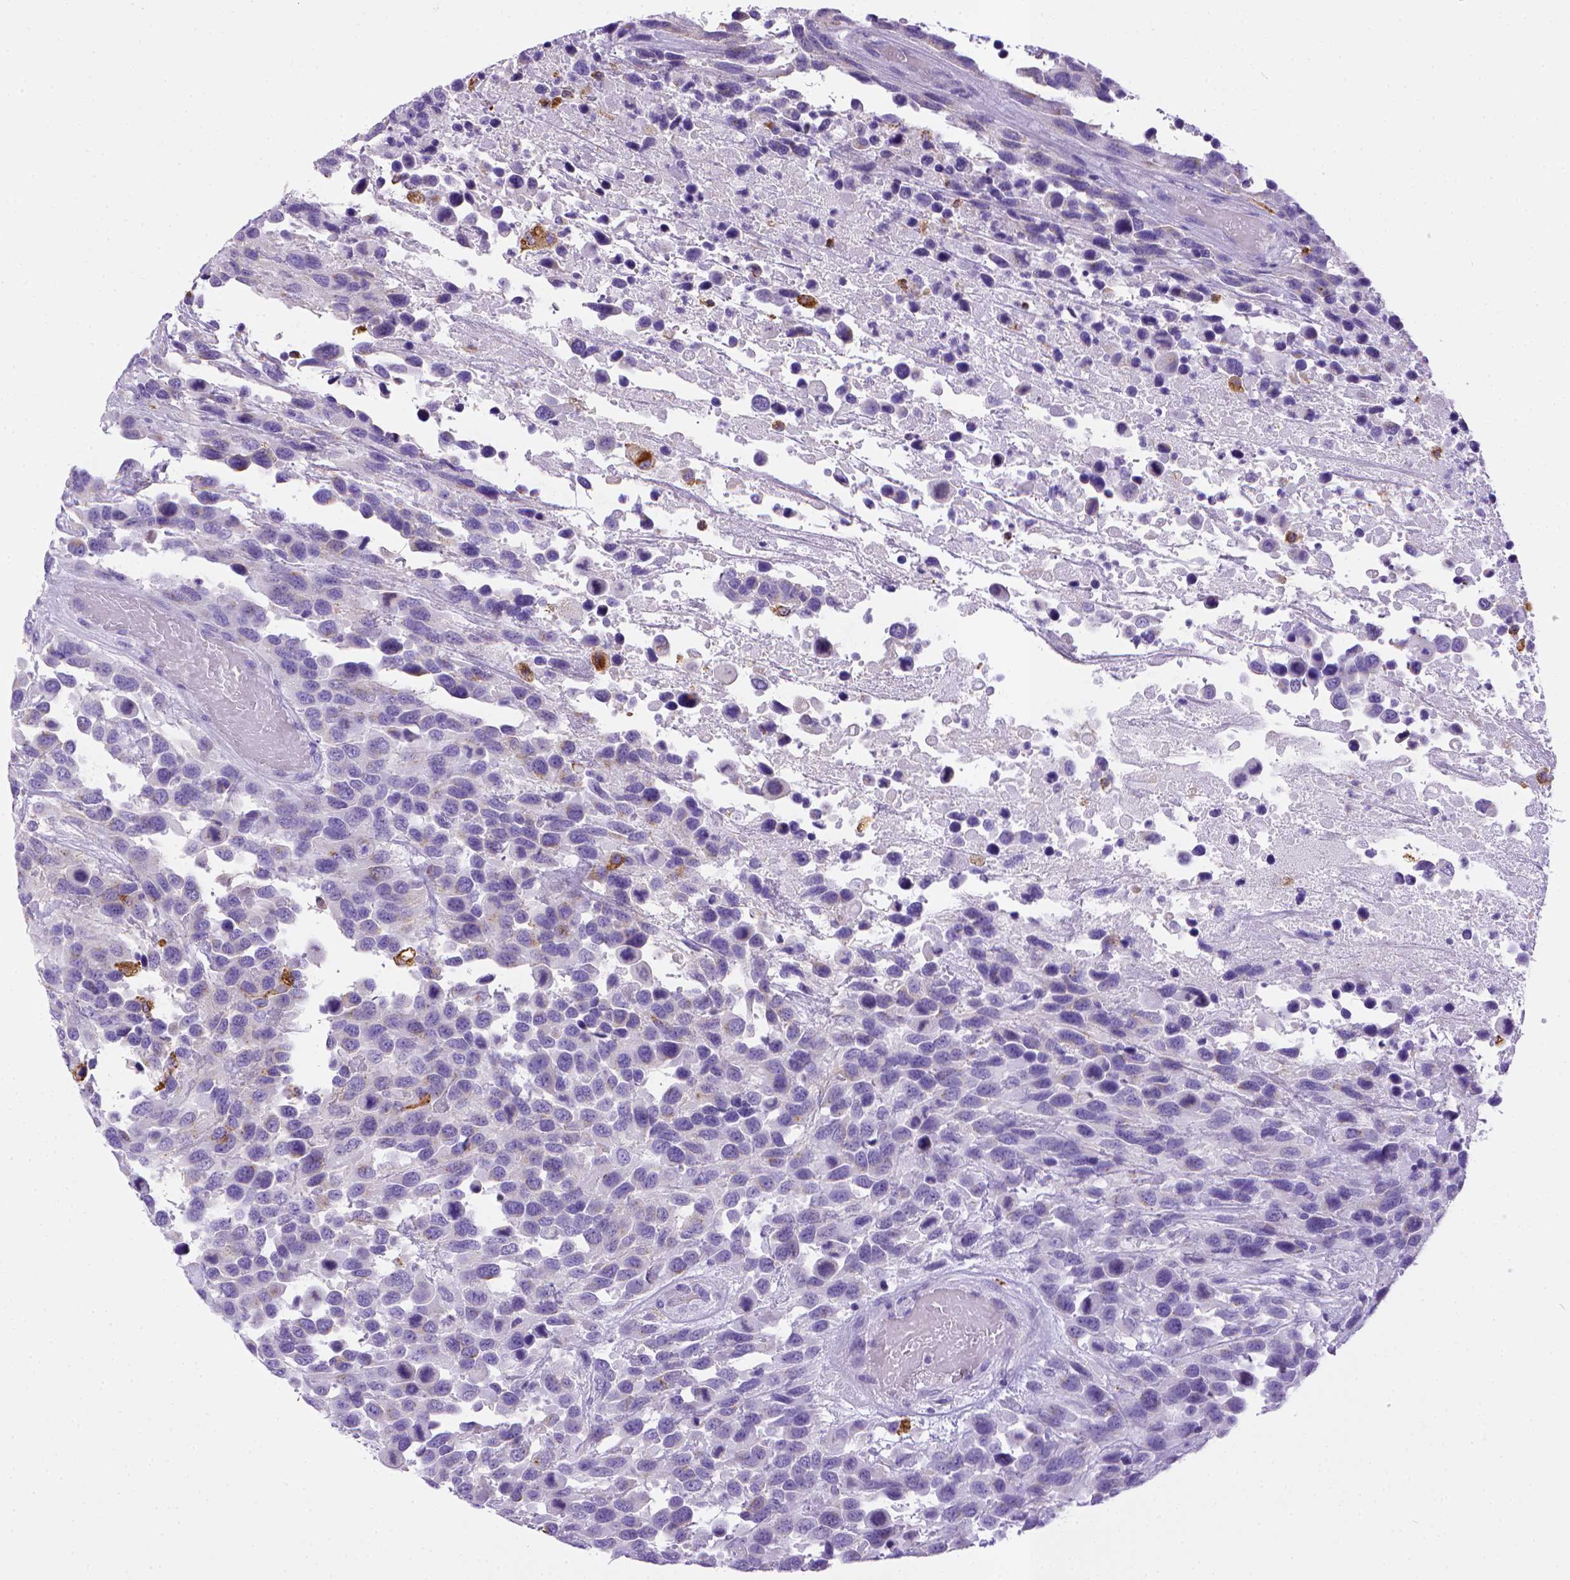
{"staining": {"intensity": "negative", "quantity": "none", "location": "none"}, "tissue": "urothelial cancer", "cell_type": "Tumor cells", "image_type": "cancer", "snomed": [{"axis": "morphology", "description": "Urothelial carcinoma, High grade"}, {"axis": "topography", "description": "Urinary bladder"}], "caption": "Urothelial cancer stained for a protein using immunohistochemistry displays no expression tumor cells.", "gene": "CD68", "patient": {"sex": "female", "age": 70}}